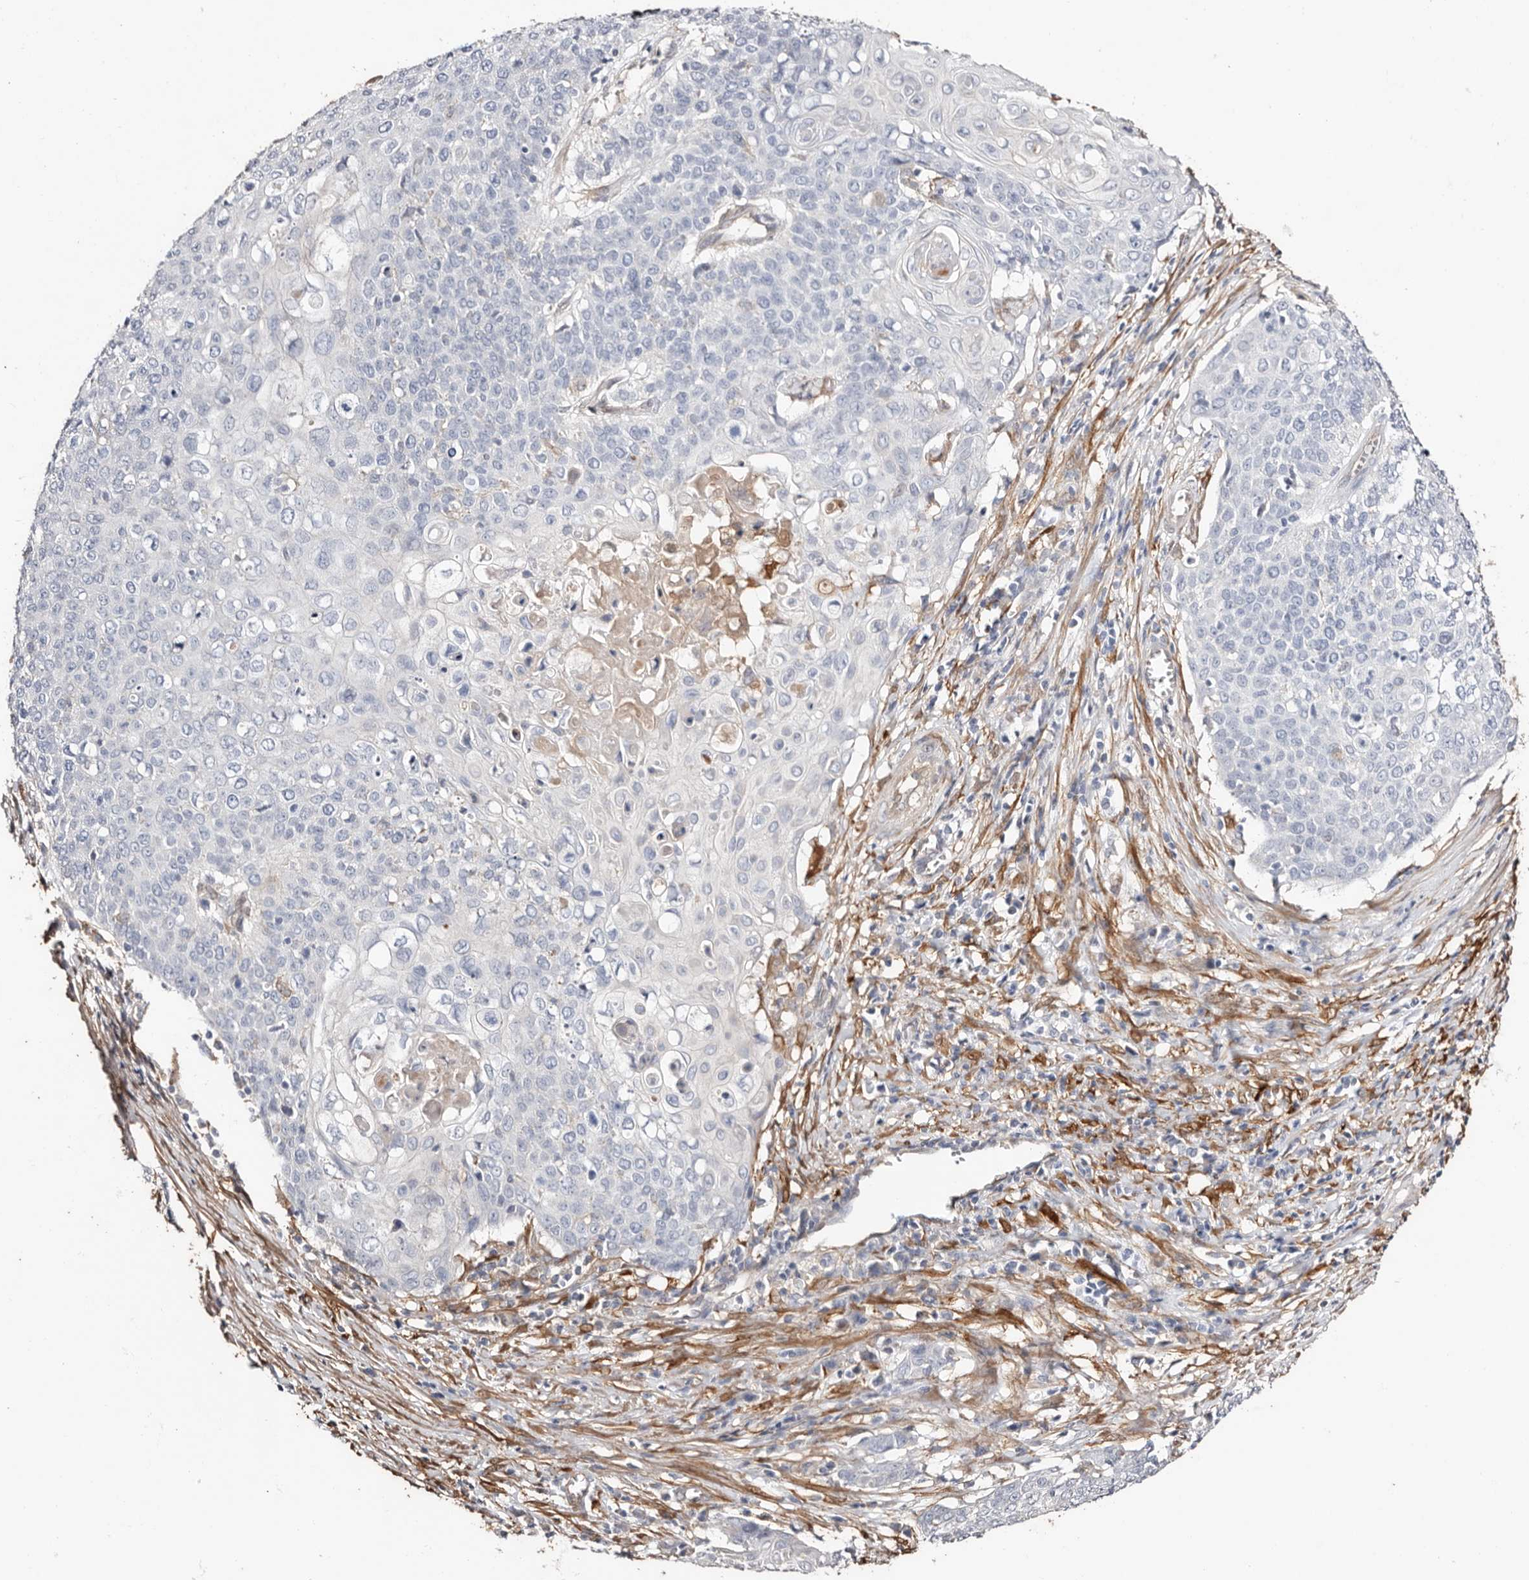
{"staining": {"intensity": "negative", "quantity": "none", "location": "none"}, "tissue": "cervical cancer", "cell_type": "Tumor cells", "image_type": "cancer", "snomed": [{"axis": "morphology", "description": "Squamous cell carcinoma, NOS"}, {"axis": "topography", "description": "Cervix"}], "caption": "High power microscopy photomicrograph of an IHC histopathology image of cervical cancer (squamous cell carcinoma), revealing no significant staining in tumor cells.", "gene": "TGM2", "patient": {"sex": "female", "age": 39}}